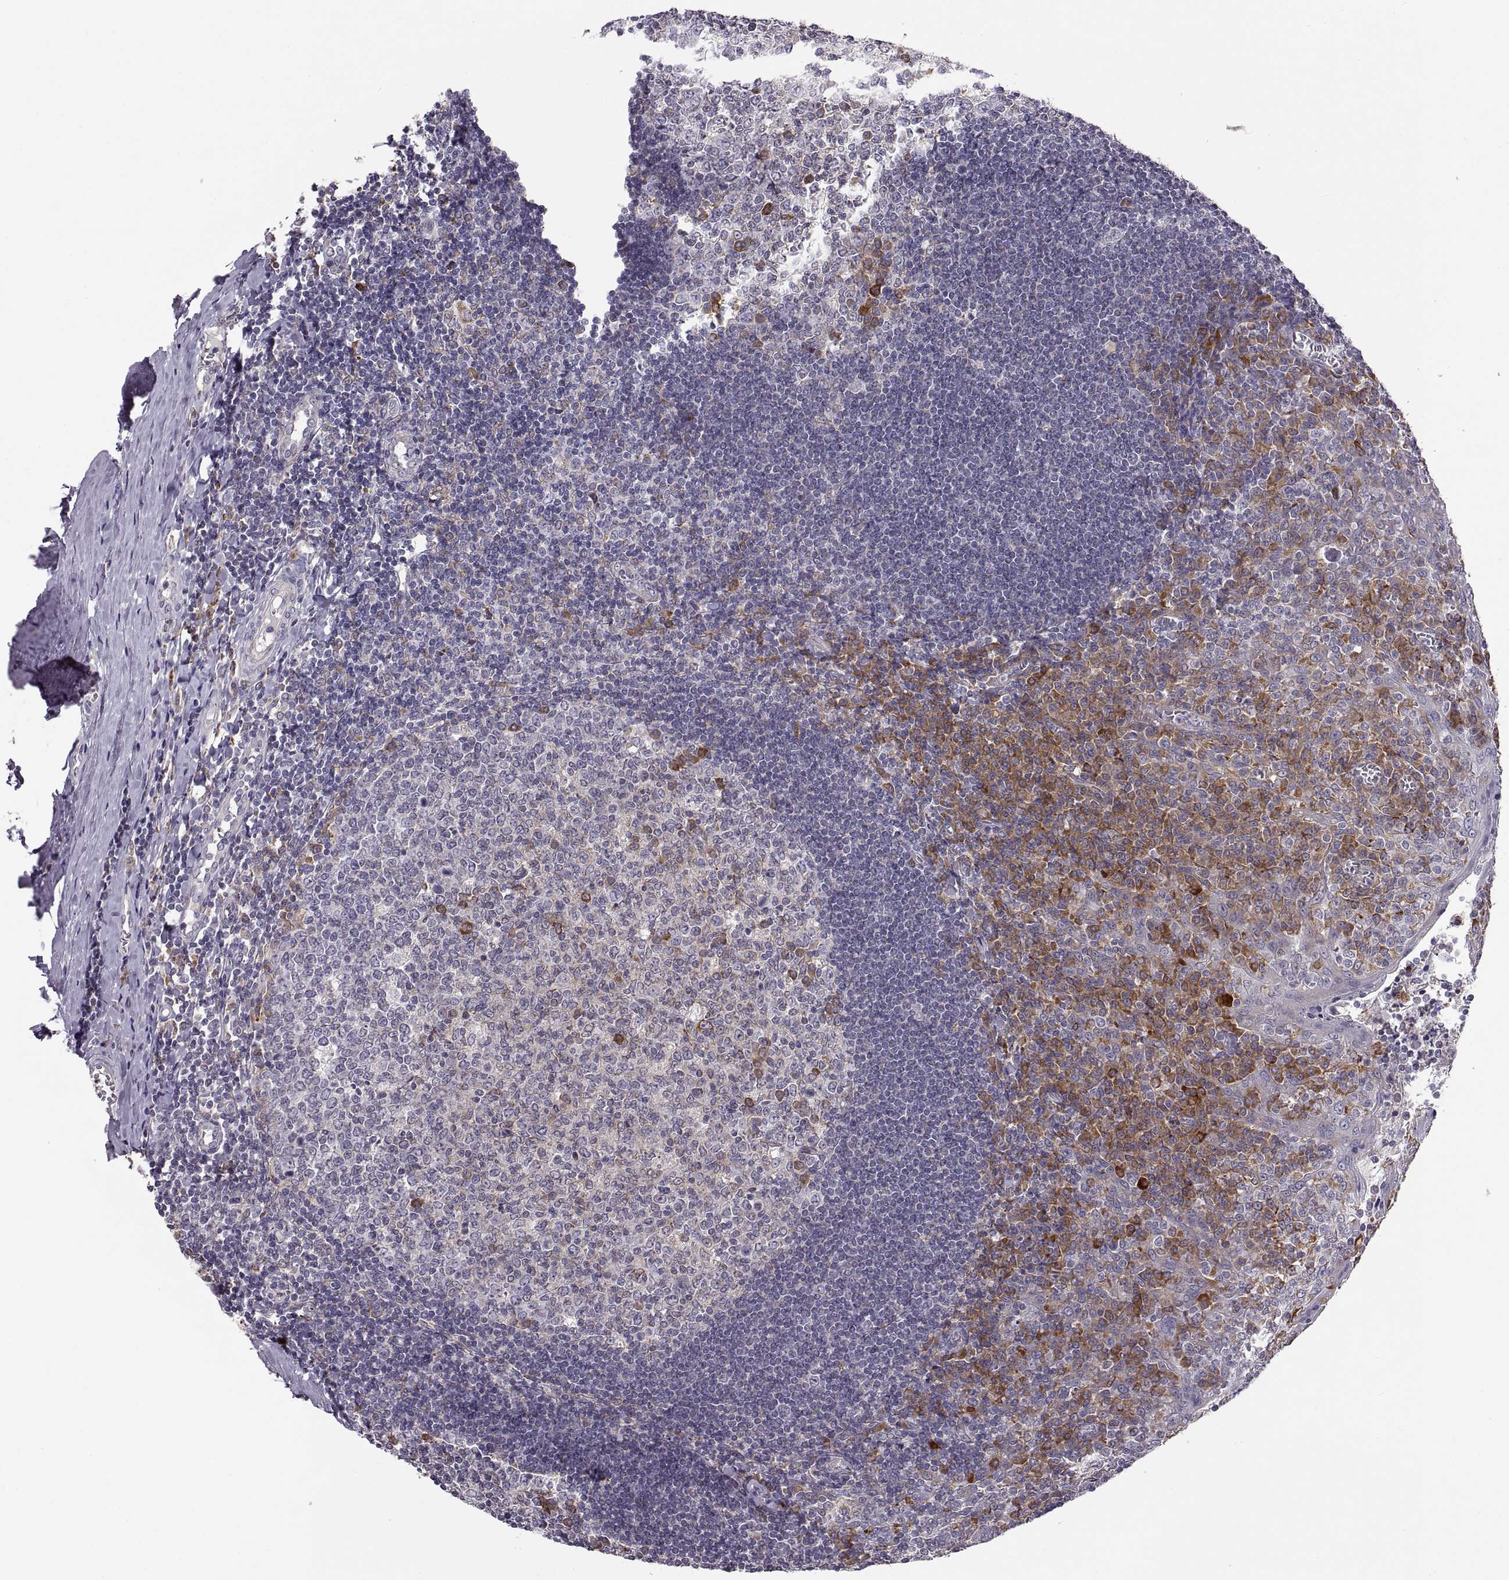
{"staining": {"intensity": "strong", "quantity": "<25%", "location": "cytoplasmic/membranous"}, "tissue": "tonsil", "cell_type": "Germinal center cells", "image_type": "normal", "snomed": [{"axis": "morphology", "description": "Normal tissue, NOS"}, {"axis": "topography", "description": "Tonsil"}], "caption": "Immunohistochemical staining of unremarkable tonsil demonstrates <25% levels of strong cytoplasmic/membranous protein staining in about <25% of germinal center cells. (DAB (3,3'-diaminobenzidine) = brown stain, brightfield microscopy at high magnification).", "gene": "PLEKHB2", "patient": {"sex": "female", "age": 12}}